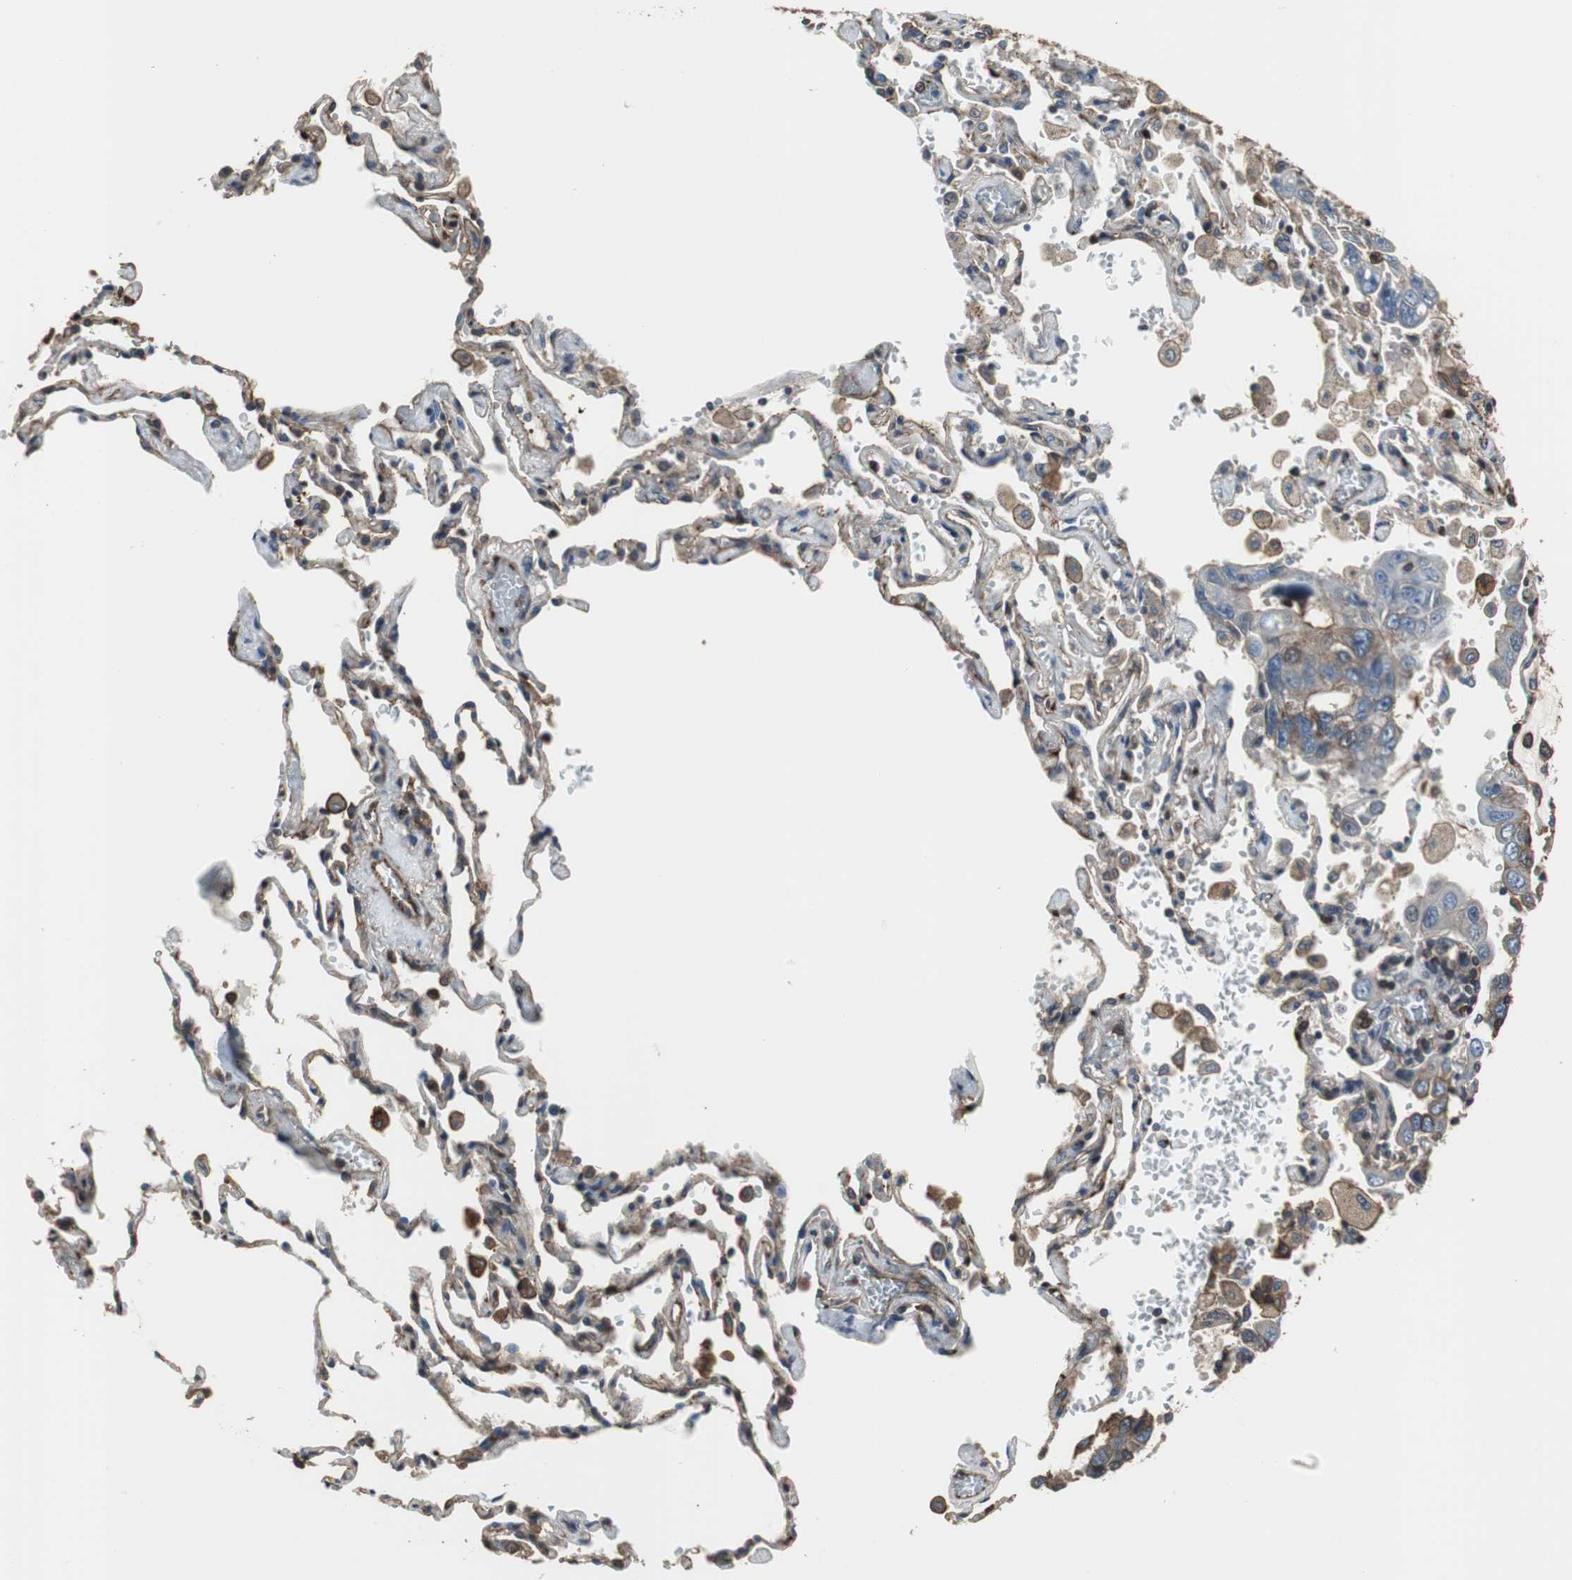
{"staining": {"intensity": "moderate", "quantity": "25%-75%", "location": "cytoplasmic/membranous"}, "tissue": "lung cancer", "cell_type": "Tumor cells", "image_type": "cancer", "snomed": [{"axis": "morphology", "description": "Adenocarcinoma, NOS"}, {"axis": "topography", "description": "Lung"}], "caption": "A histopathology image showing moderate cytoplasmic/membranous expression in approximately 25%-75% of tumor cells in lung cancer (adenocarcinoma), as visualized by brown immunohistochemical staining.", "gene": "ACTN1", "patient": {"sex": "male", "age": 64}}